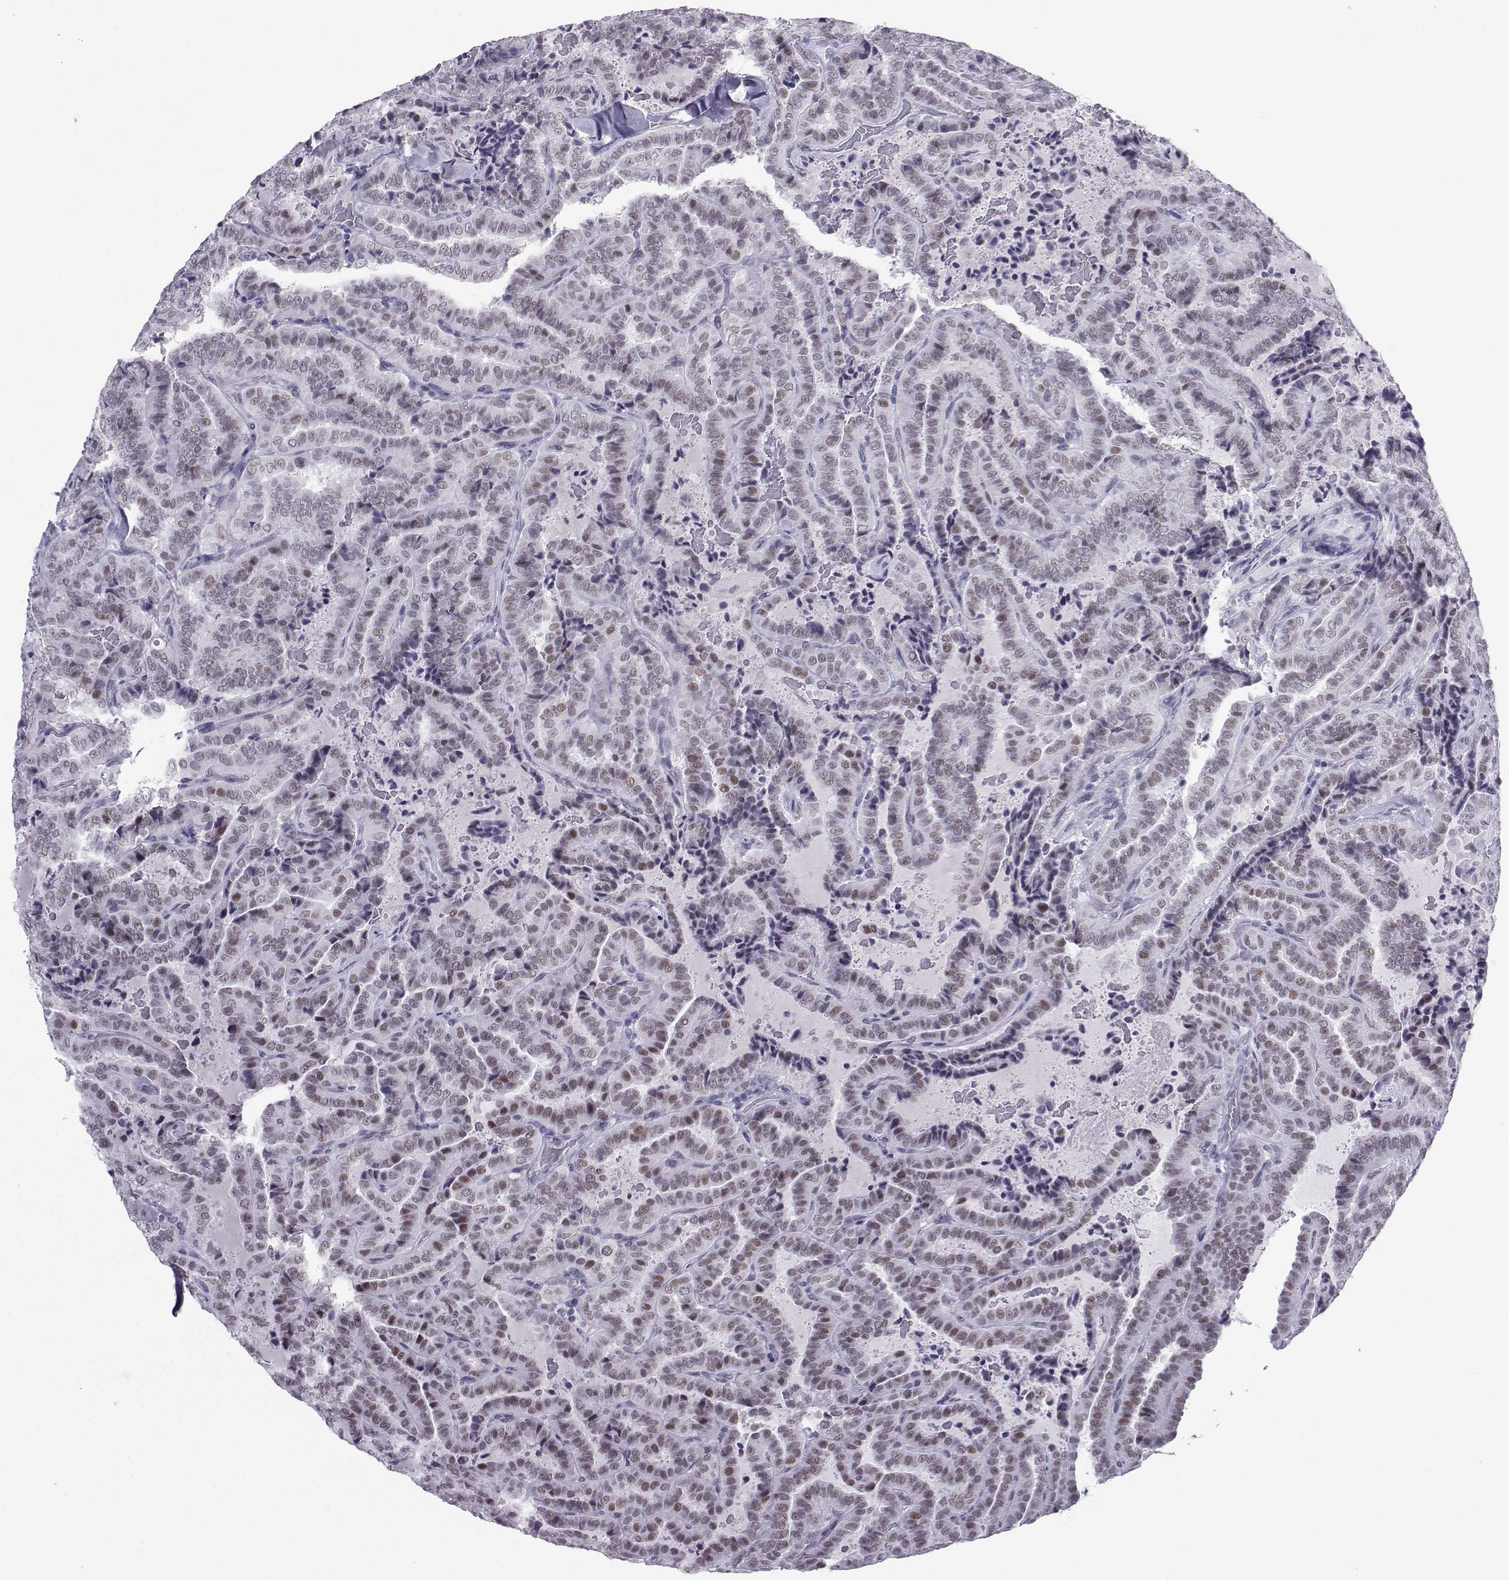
{"staining": {"intensity": "weak", "quantity": "<25%", "location": "nuclear"}, "tissue": "thyroid cancer", "cell_type": "Tumor cells", "image_type": "cancer", "snomed": [{"axis": "morphology", "description": "Papillary adenocarcinoma, NOS"}, {"axis": "topography", "description": "Thyroid gland"}], "caption": "There is no significant positivity in tumor cells of papillary adenocarcinoma (thyroid).", "gene": "LORICRIN", "patient": {"sex": "female", "age": 39}}